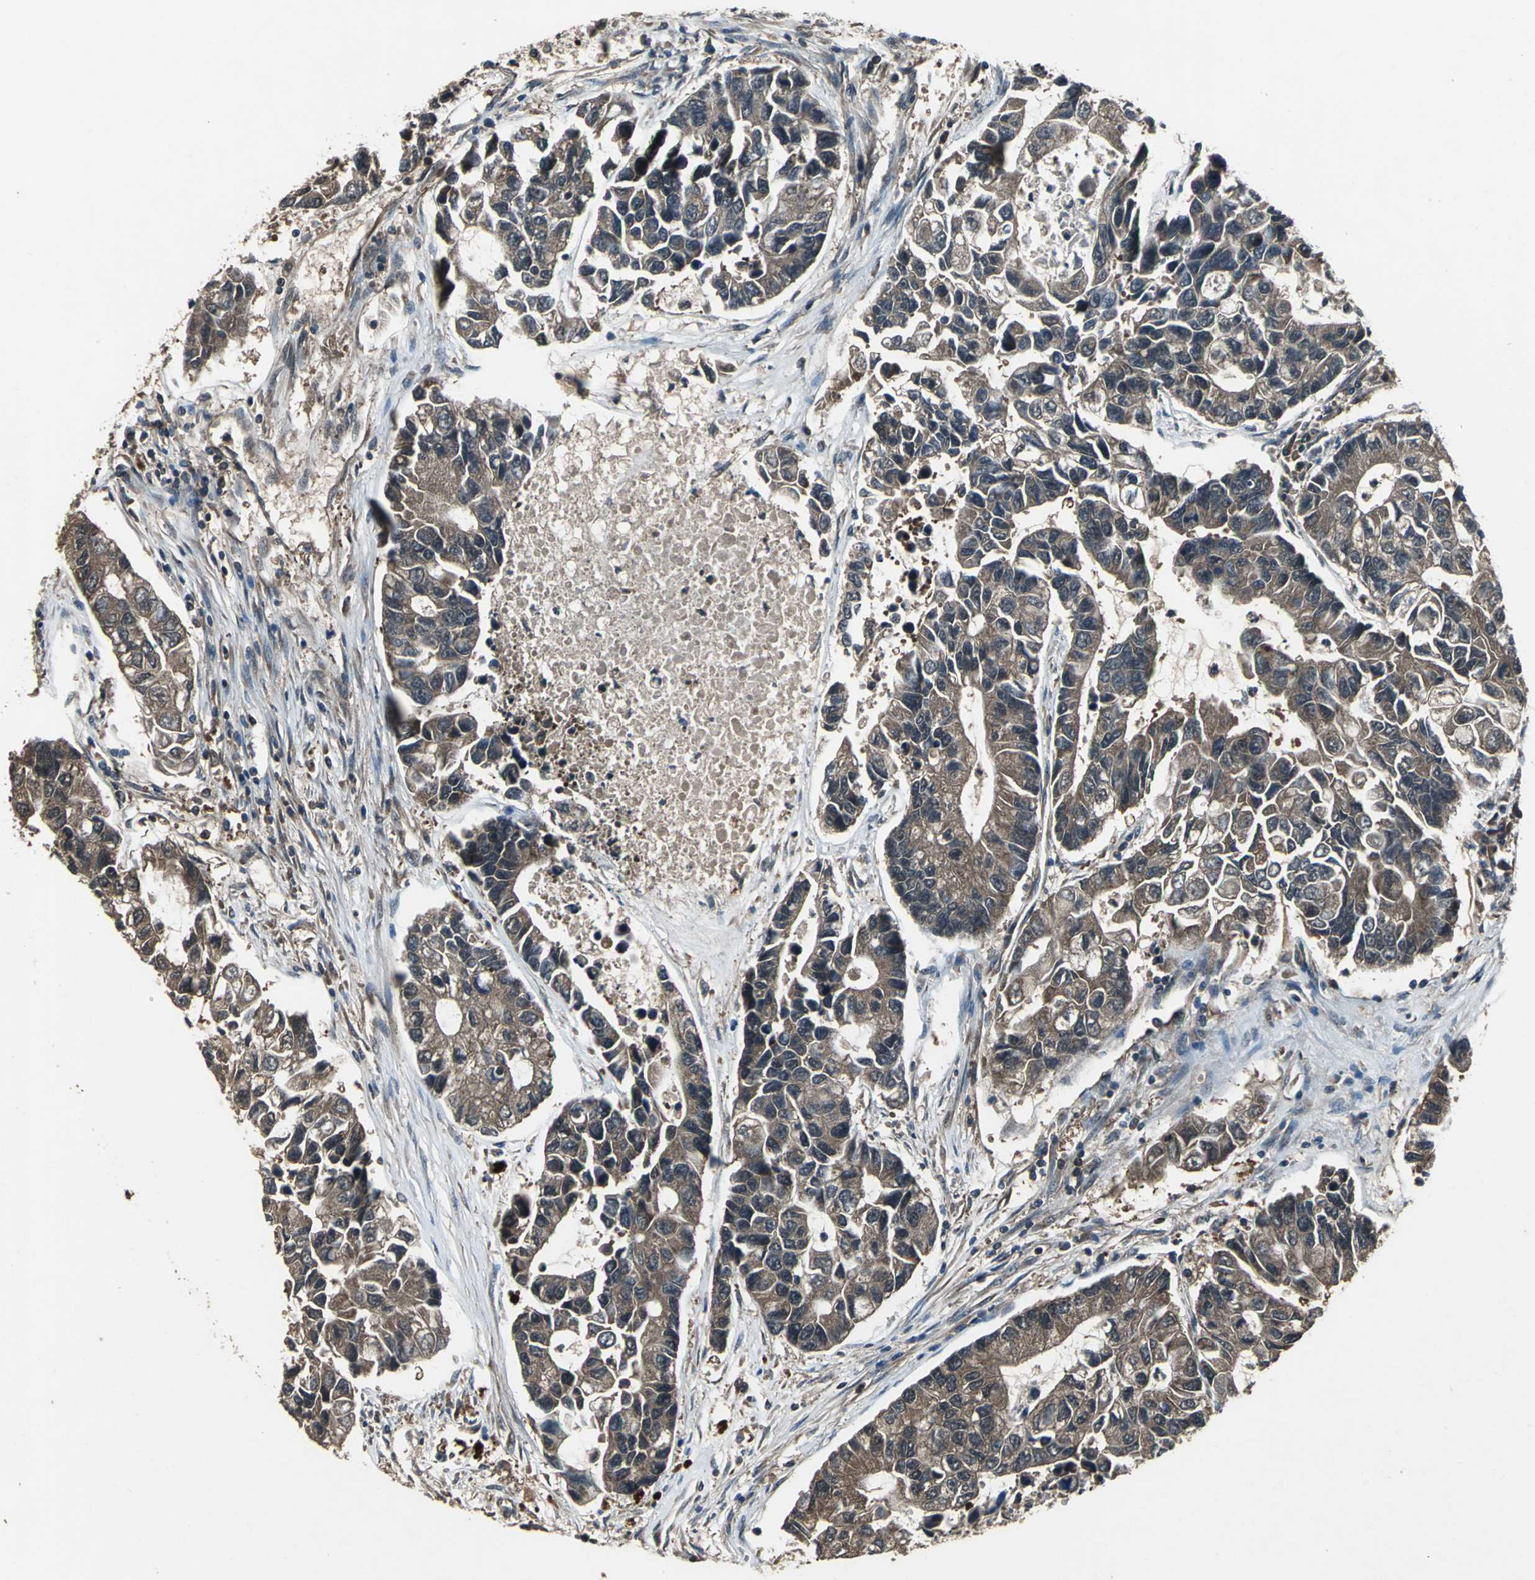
{"staining": {"intensity": "moderate", "quantity": ">75%", "location": "cytoplasmic/membranous"}, "tissue": "lung cancer", "cell_type": "Tumor cells", "image_type": "cancer", "snomed": [{"axis": "morphology", "description": "Adenocarcinoma, NOS"}, {"axis": "topography", "description": "Lung"}], "caption": "Brown immunohistochemical staining in adenocarcinoma (lung) exhibits moderate cytoplasmic/membranous expression in approximately >75% of tumor cells. Nuclei are stained in blue.", "gene": "CAPN1", "patient": {"sex": "female", "age": 51}}